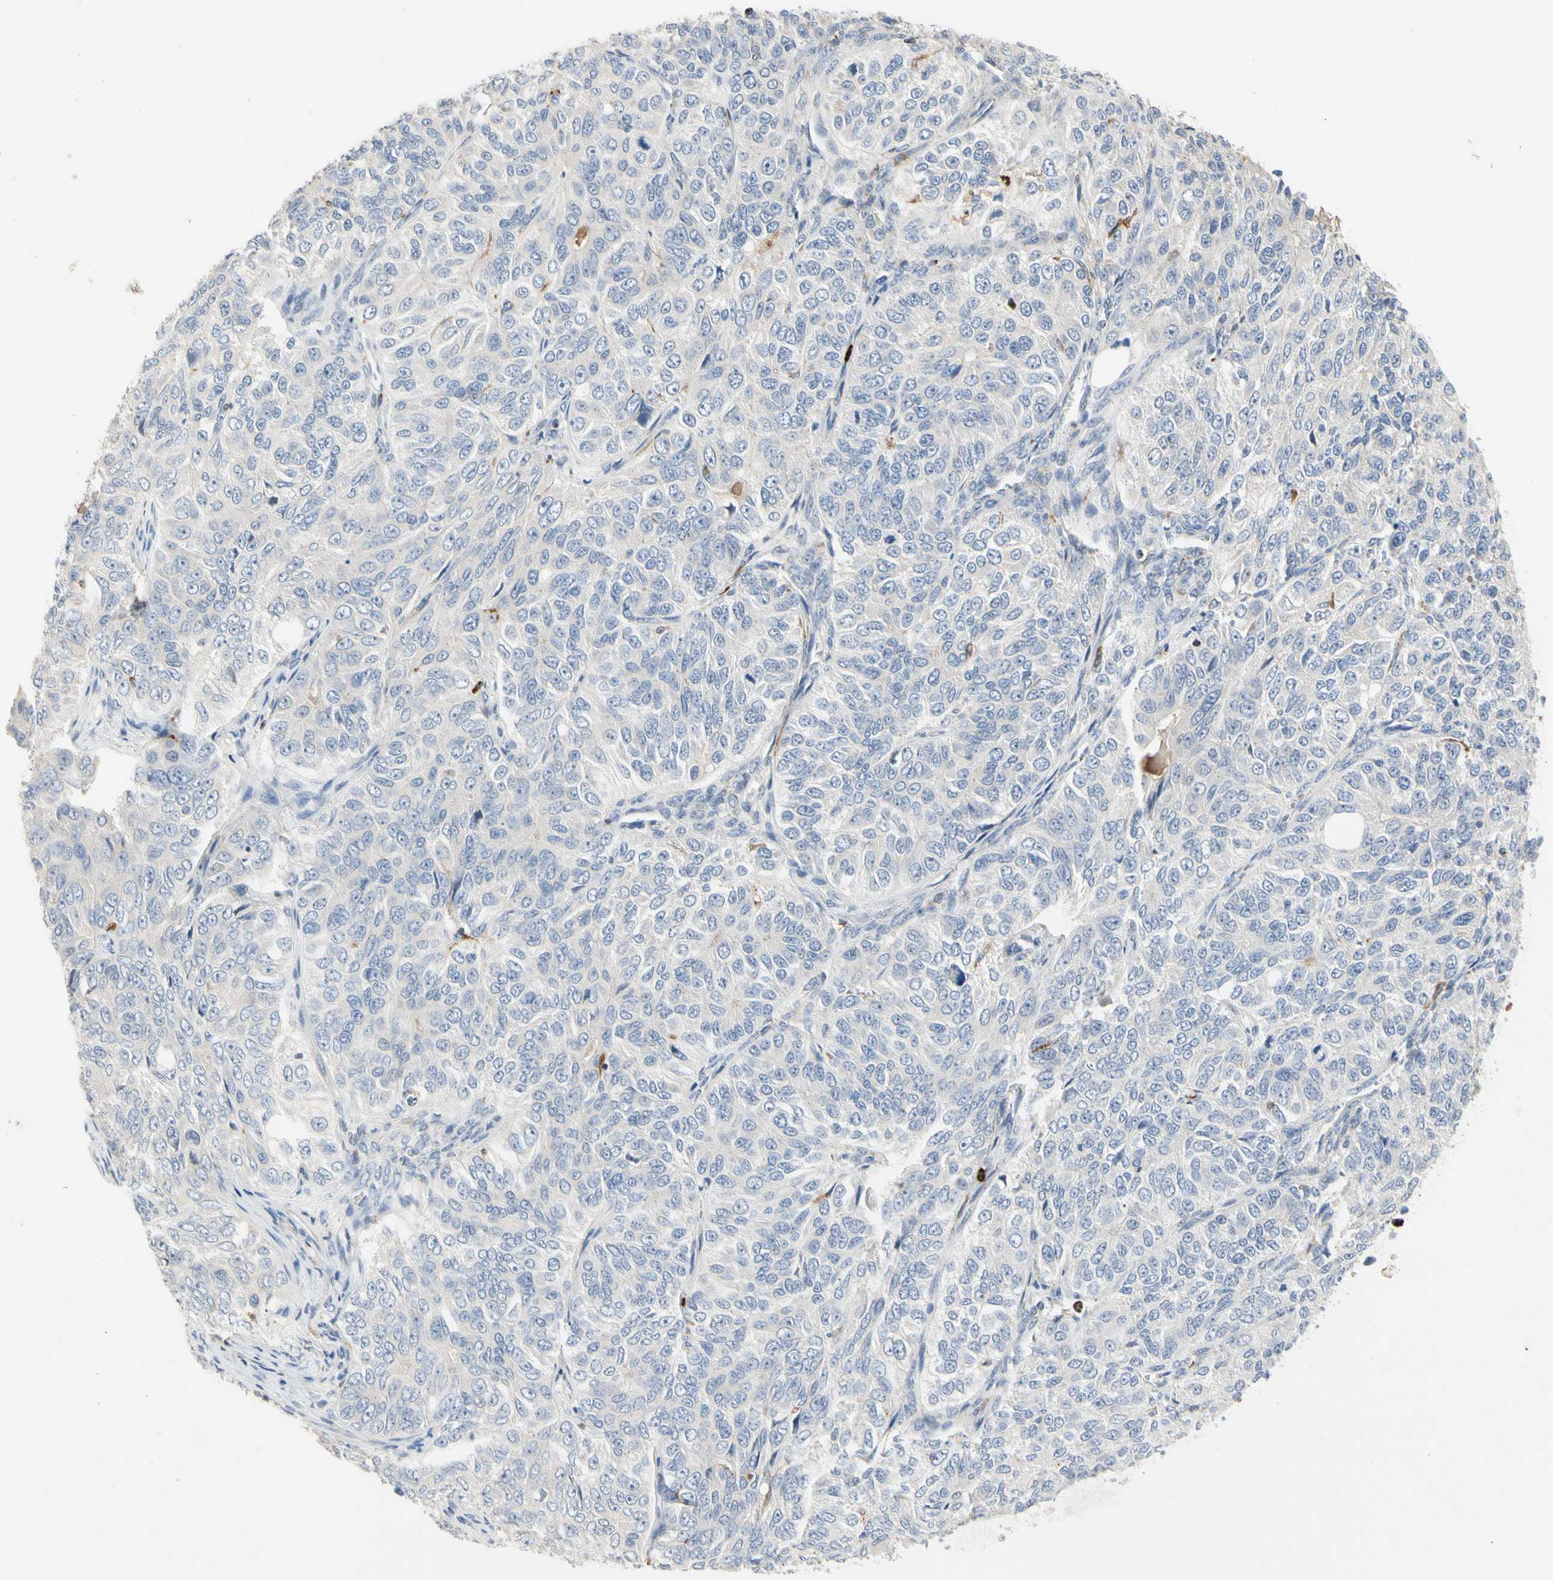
{"staining": {"intensity": "negative", "quantity": "none", "location": "none"}, "tissue": "ovarian cancer", "cell_type": "Tumor cells", "image_type": "cancer", "snomed": [{"axis": "morphology", "description": "Carcinoma, endometroid"}, {"axis": "topography", "description": "Ovary"}], "caption": "Immunohistochemistry (IHC) photomicrograph of neoplastic tissue: human ovarian cancer stained with DAB (3,3'-diaminobenzidine) shows no significant protein expression in tumor cells.", "gene": "ADA2", "patient": {"sex": "female", "age": 51}}